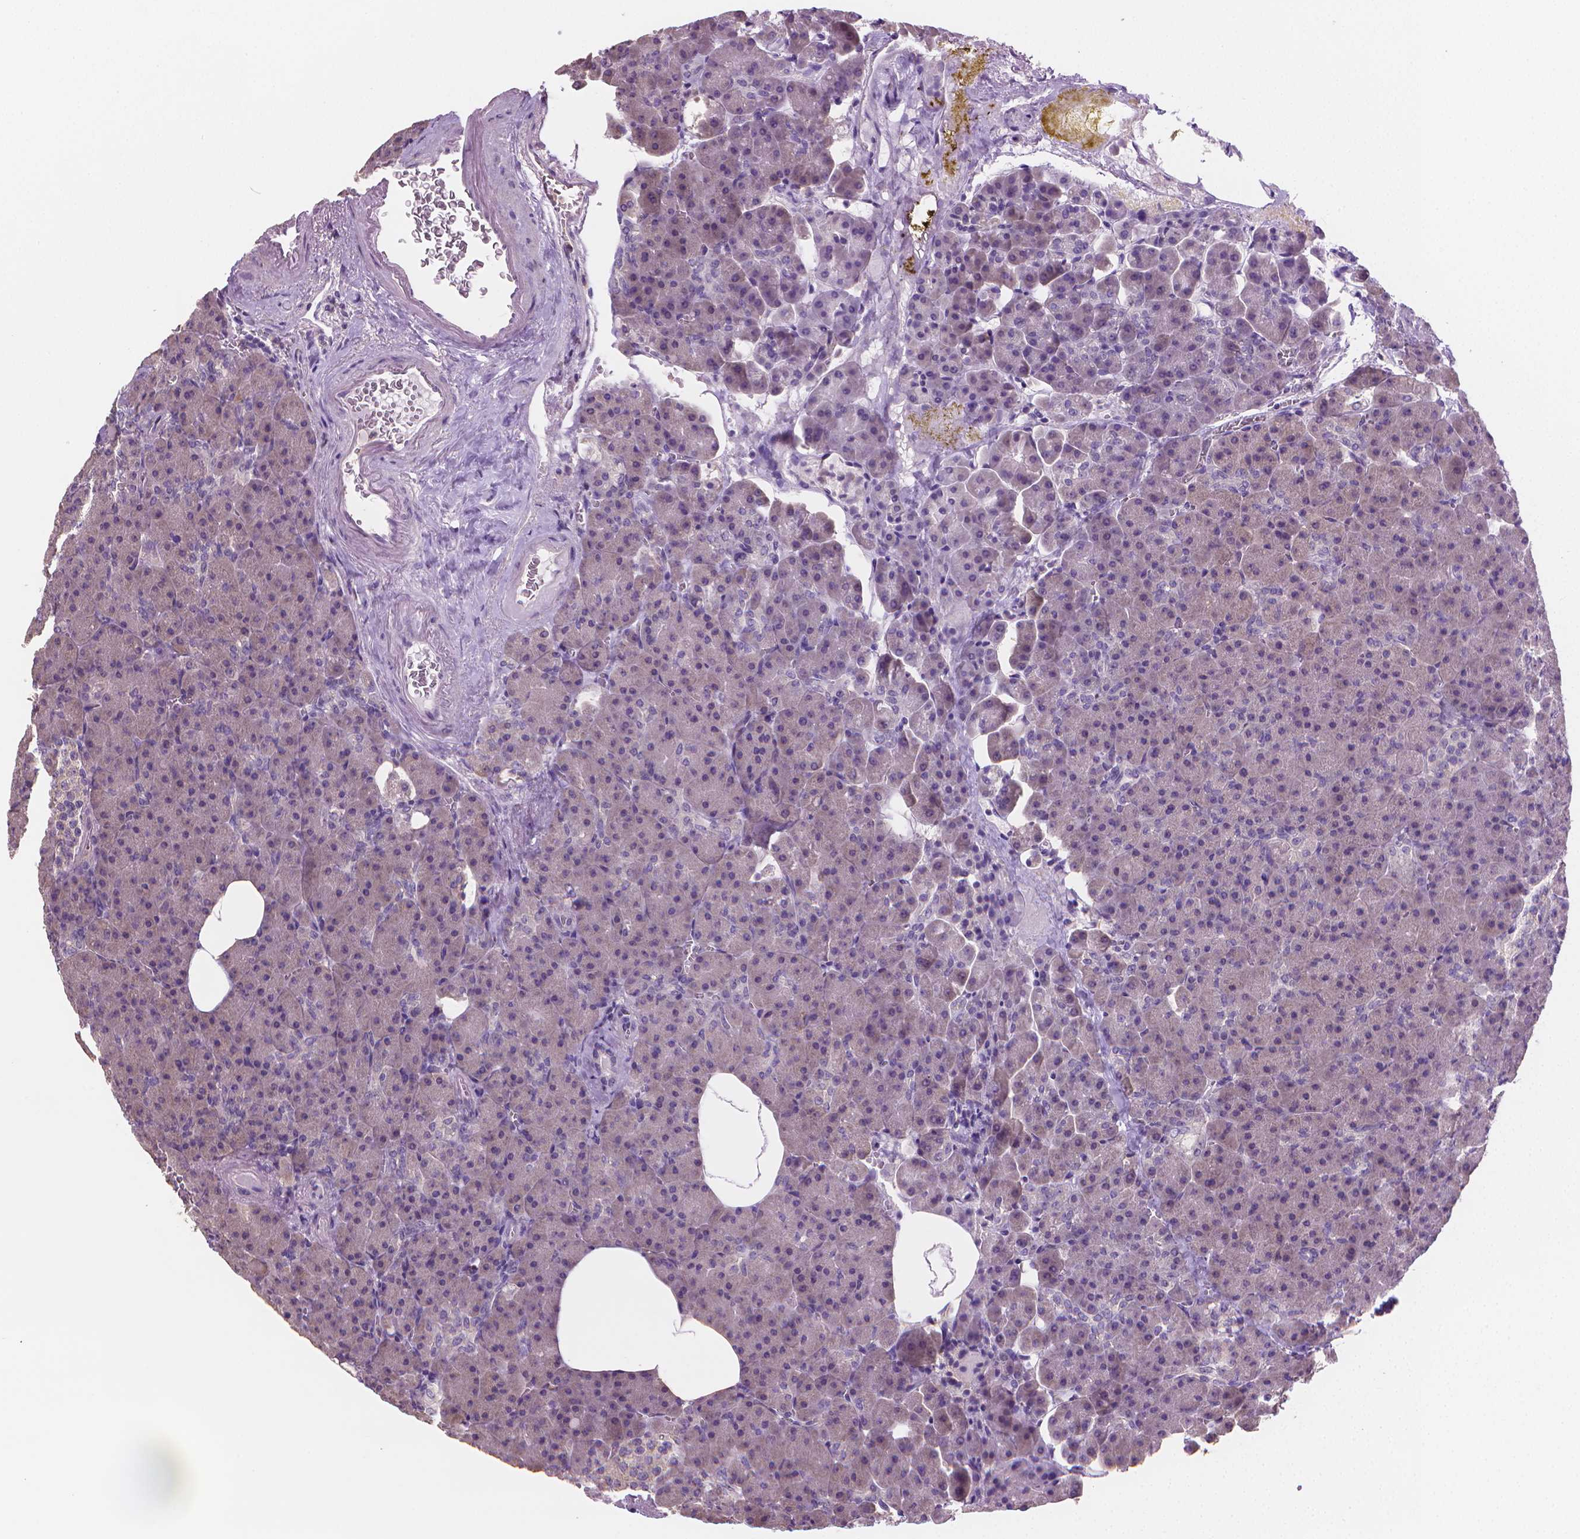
{"staining": {"intensity": "negative", "quantity": "none", "location": "none"}, "tissue": "pancreas", "cell_type": "Exocrine glandular cells", "image_type": "normal", "snomed": [{"axis": "morphology", "description": "Normal tissue, NOS"}, {"axis": "topography", "description": "Pancreas"}], "caption": "Pancreas stained for a protein using immunohistochemistry (IHC) displays no expression exocrine glandular cells.", "gene": "CATIP", "patient": {"sex": "female", "age": 74}}